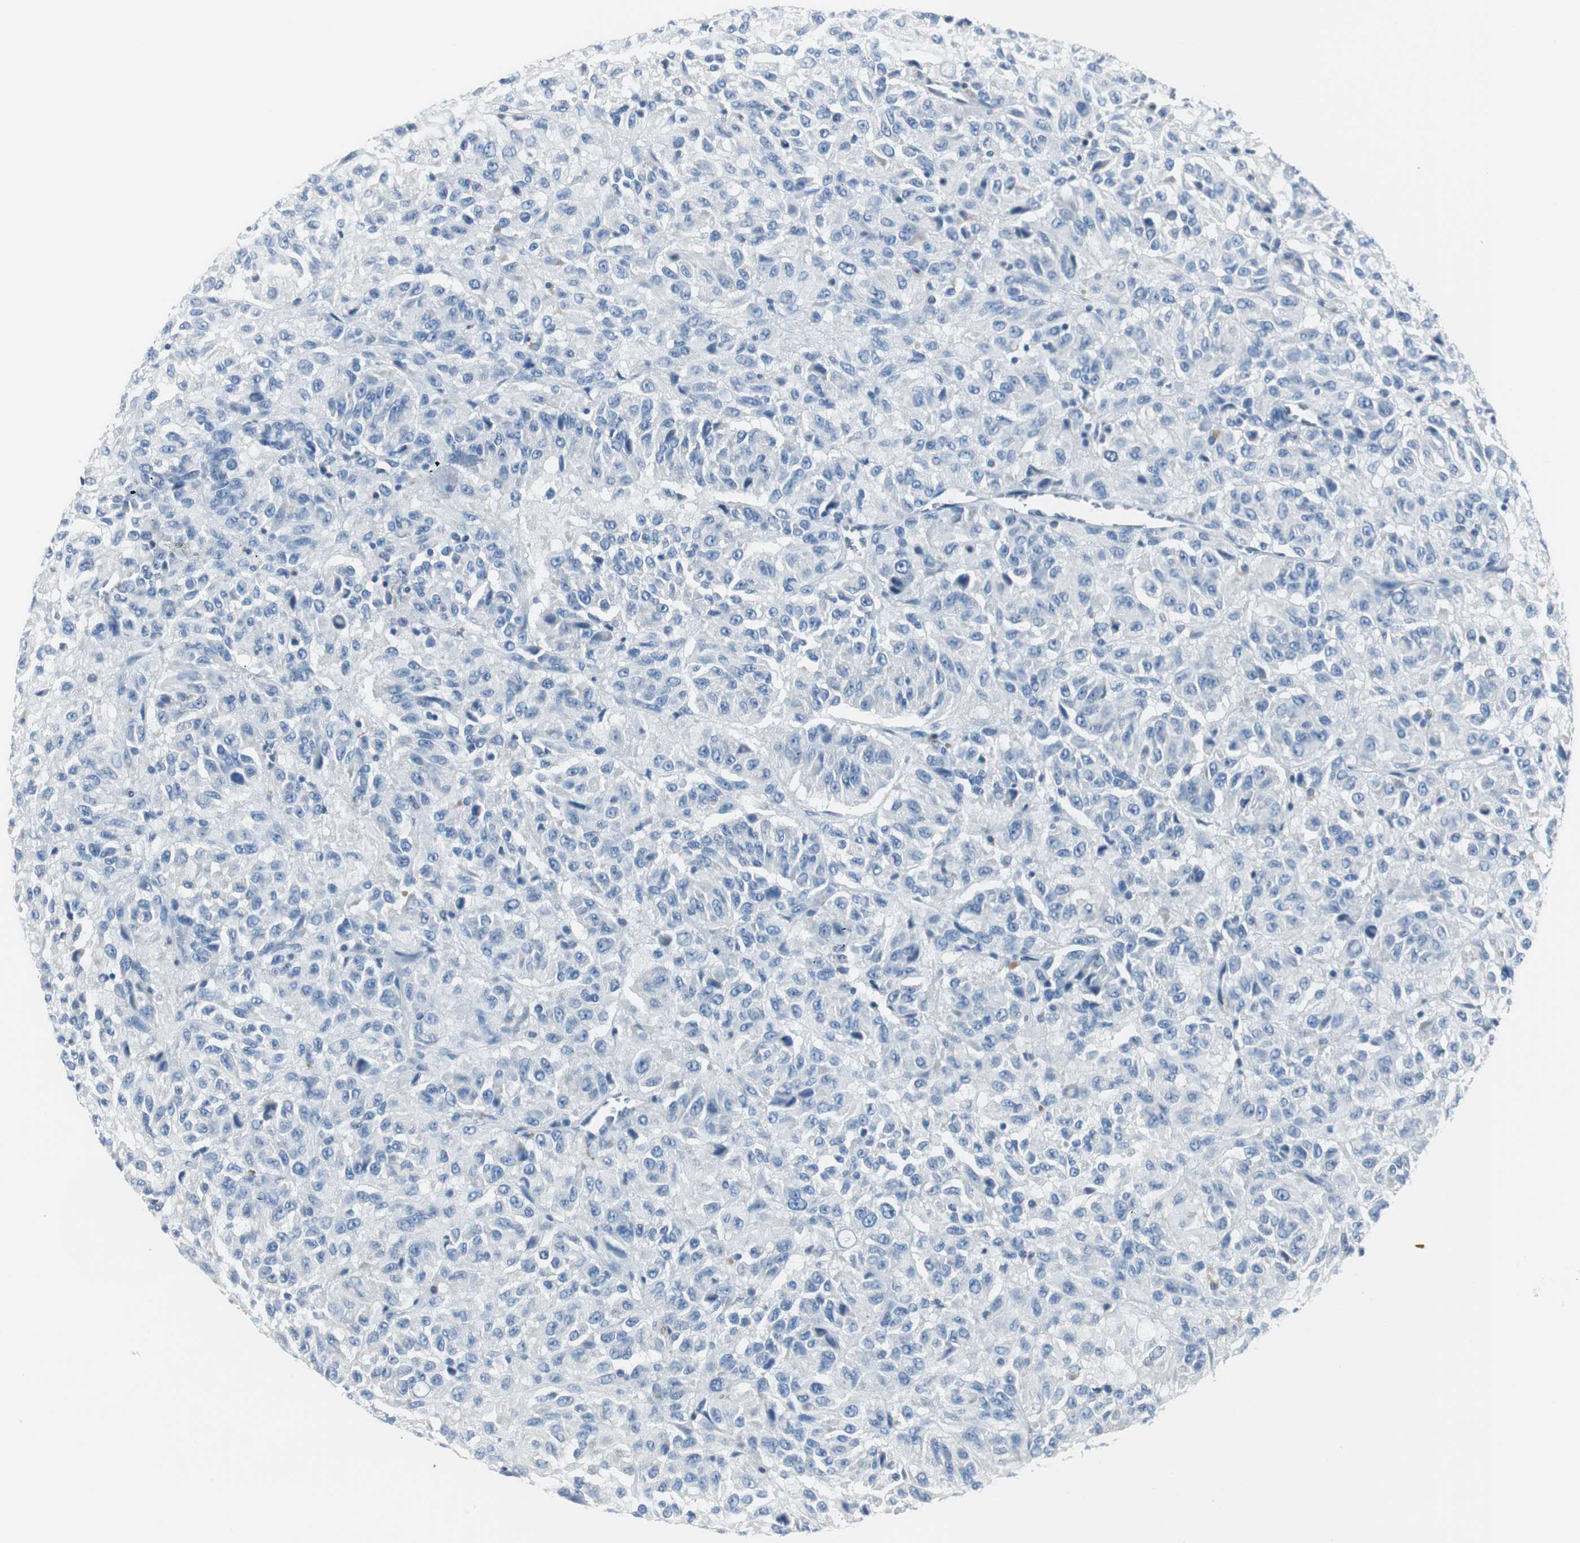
{"staining": {"intensity": "negative", "quantity": "none", "location": "none"}, "tissue": "melanoma", "cell_type": "Tumor cells", "image_type": "cancer", "snomed": [{"axis": "morphology", "description": "Malignant melanoma, Metastatic site"}, {"axis": "topography", "description": "Lung"}], "caption": "Immunohistochemical staining of human melanoma displays no significant positivity in tumor cells.", "gene": "FBP1", "patient": {"sex": "male", "age": 64}}